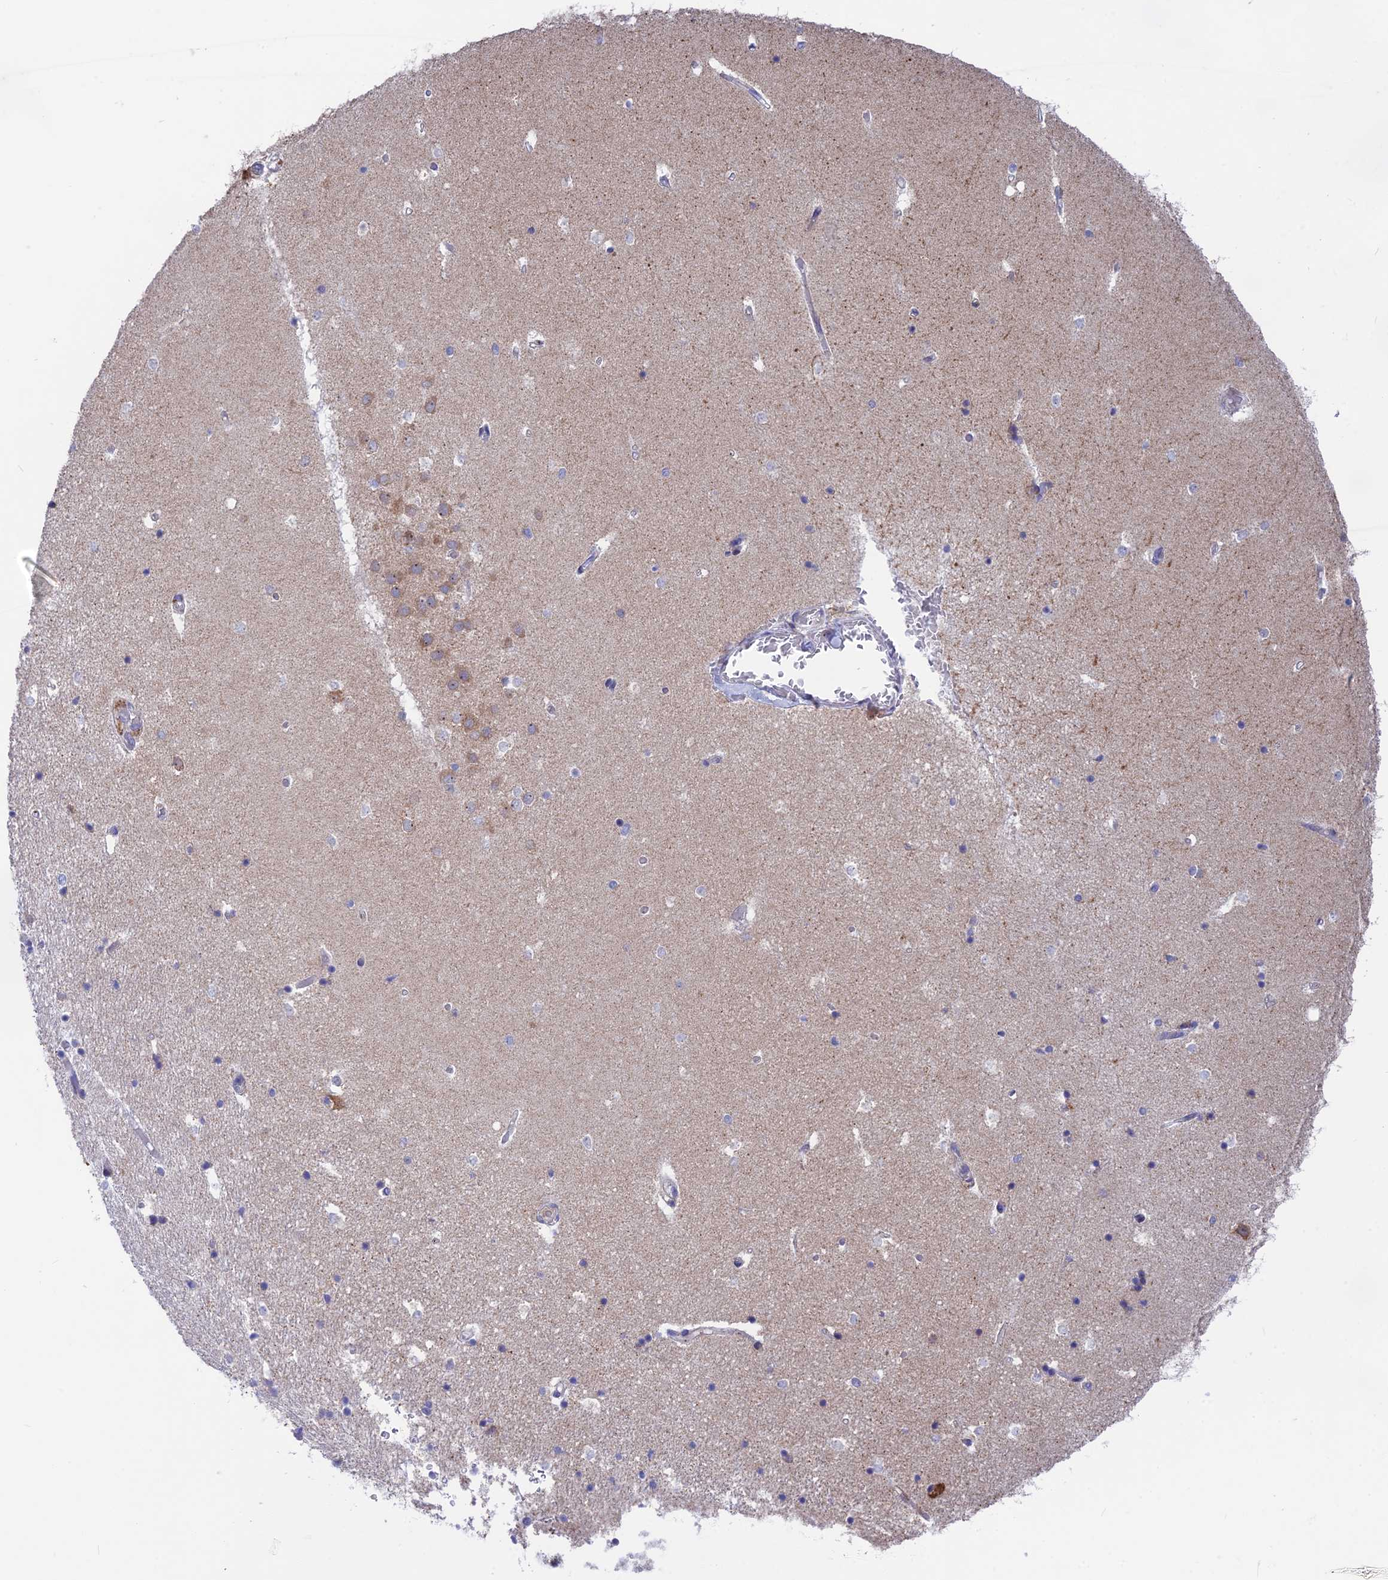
{"staining": {"intensity": "negative", "quantity": "none", "location": "none"}, "tissue": "hippocampus", "cell_type": "Glial cells", "image_type": "normal", "snomed": [{"axis": "morphology", "description": "Normal tissue, NOS"}, {"axis": "topography", "description": "Hippocampus"}], "caption": "The image displays no significant staining in glial cells of hippocampus.", "gene": "PLAC9", "patient": {"sex": "female", "age": 52}}